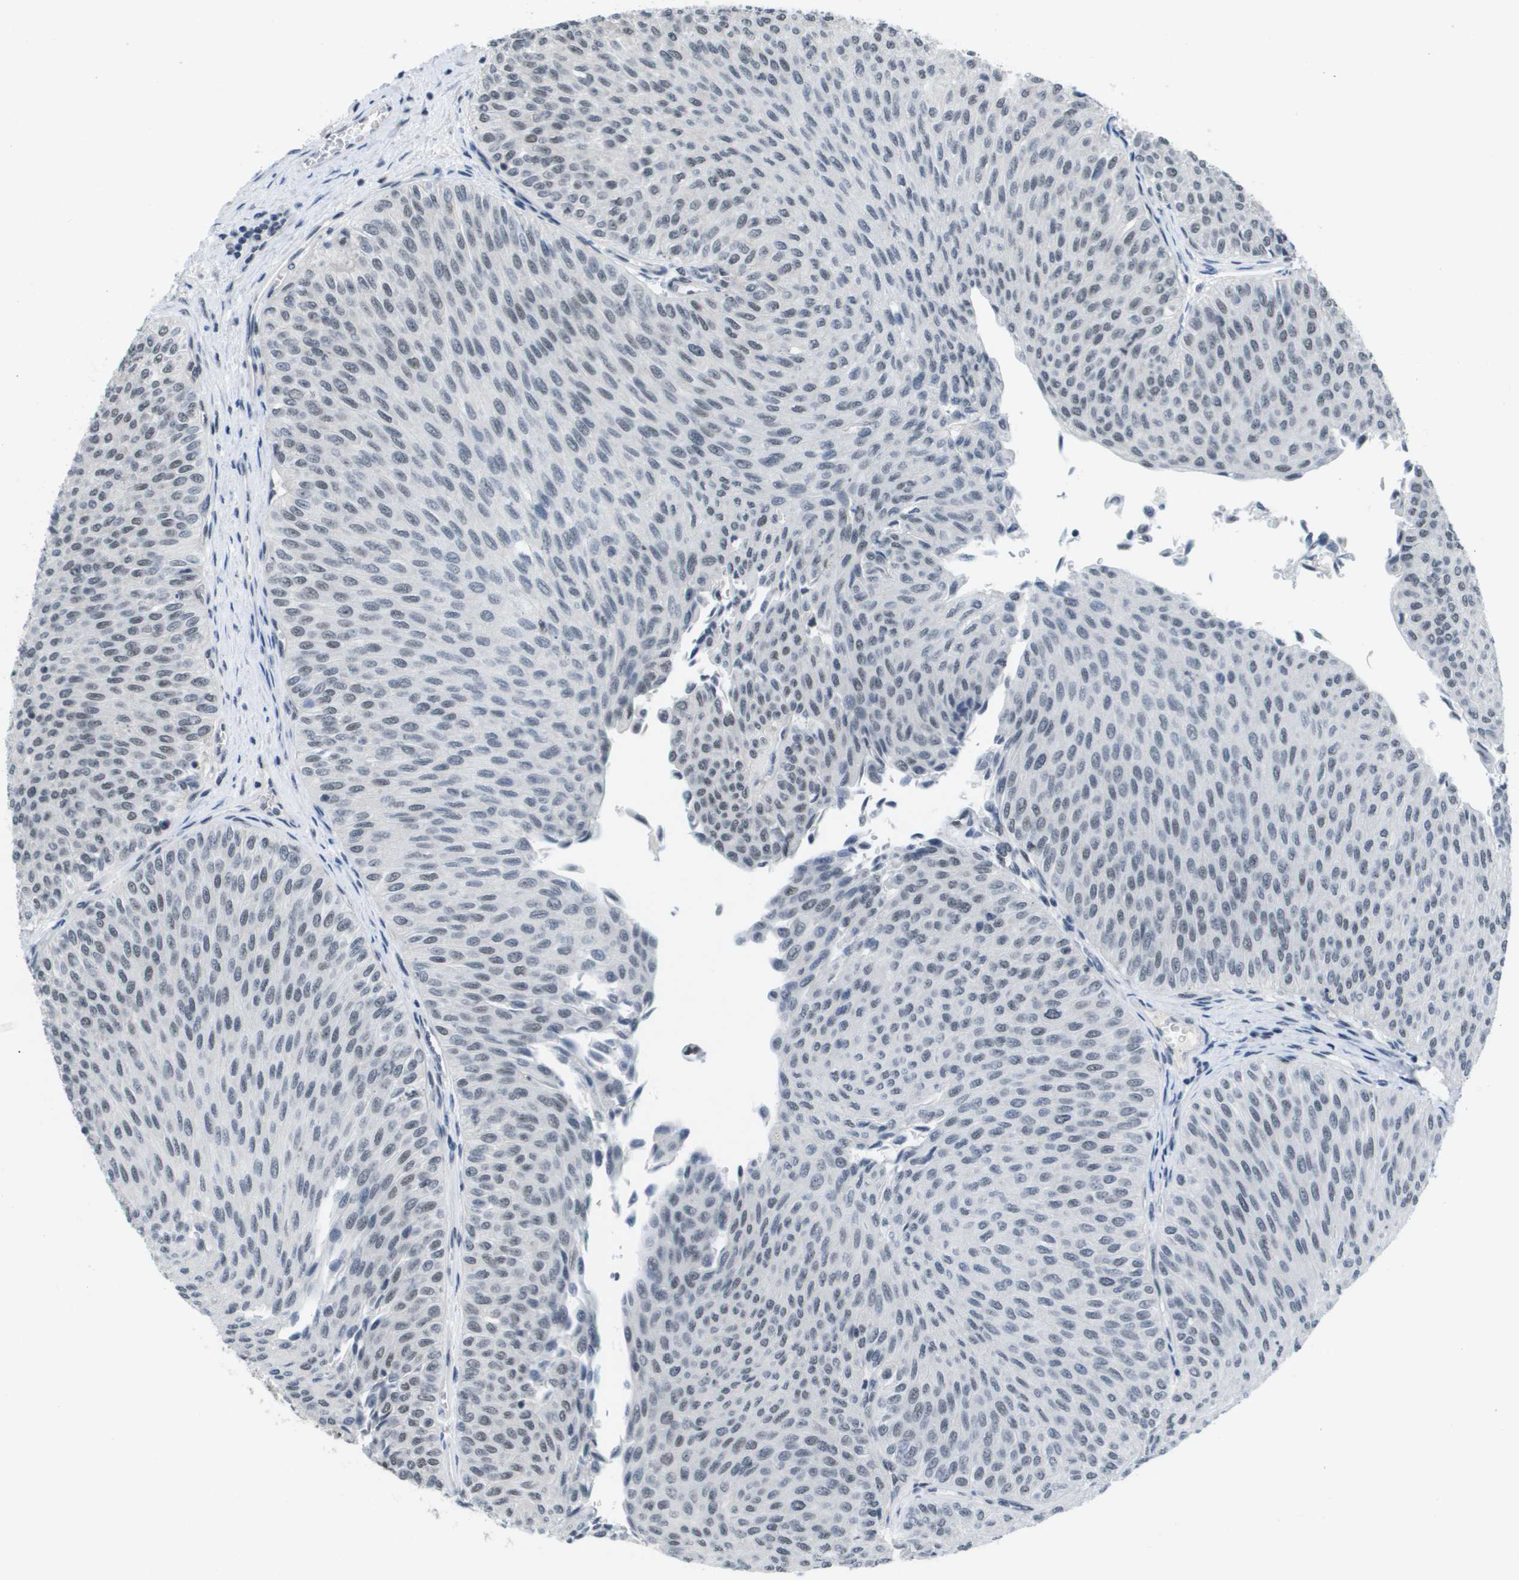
{"staining": {"intensity": "negative", "quantity": "none", "location": "none"}, "tissue": "urothelial cancer", "cell_type": "Tumor cells", "image_type": "cancer", "snomed": [{"axis": "morphology", "description": "Urothelial carcinoma, Low grade"}, {"axis": "topography", "description": "Urinary bladder"}], "caption": "Immunohistochemistry (IHC) of human urothelial cancer exhibits no staining in tumor cells. Nuclei are stained in blue.", "gene": "ISY1", "patient": {"sex": "male", "age": 78}}